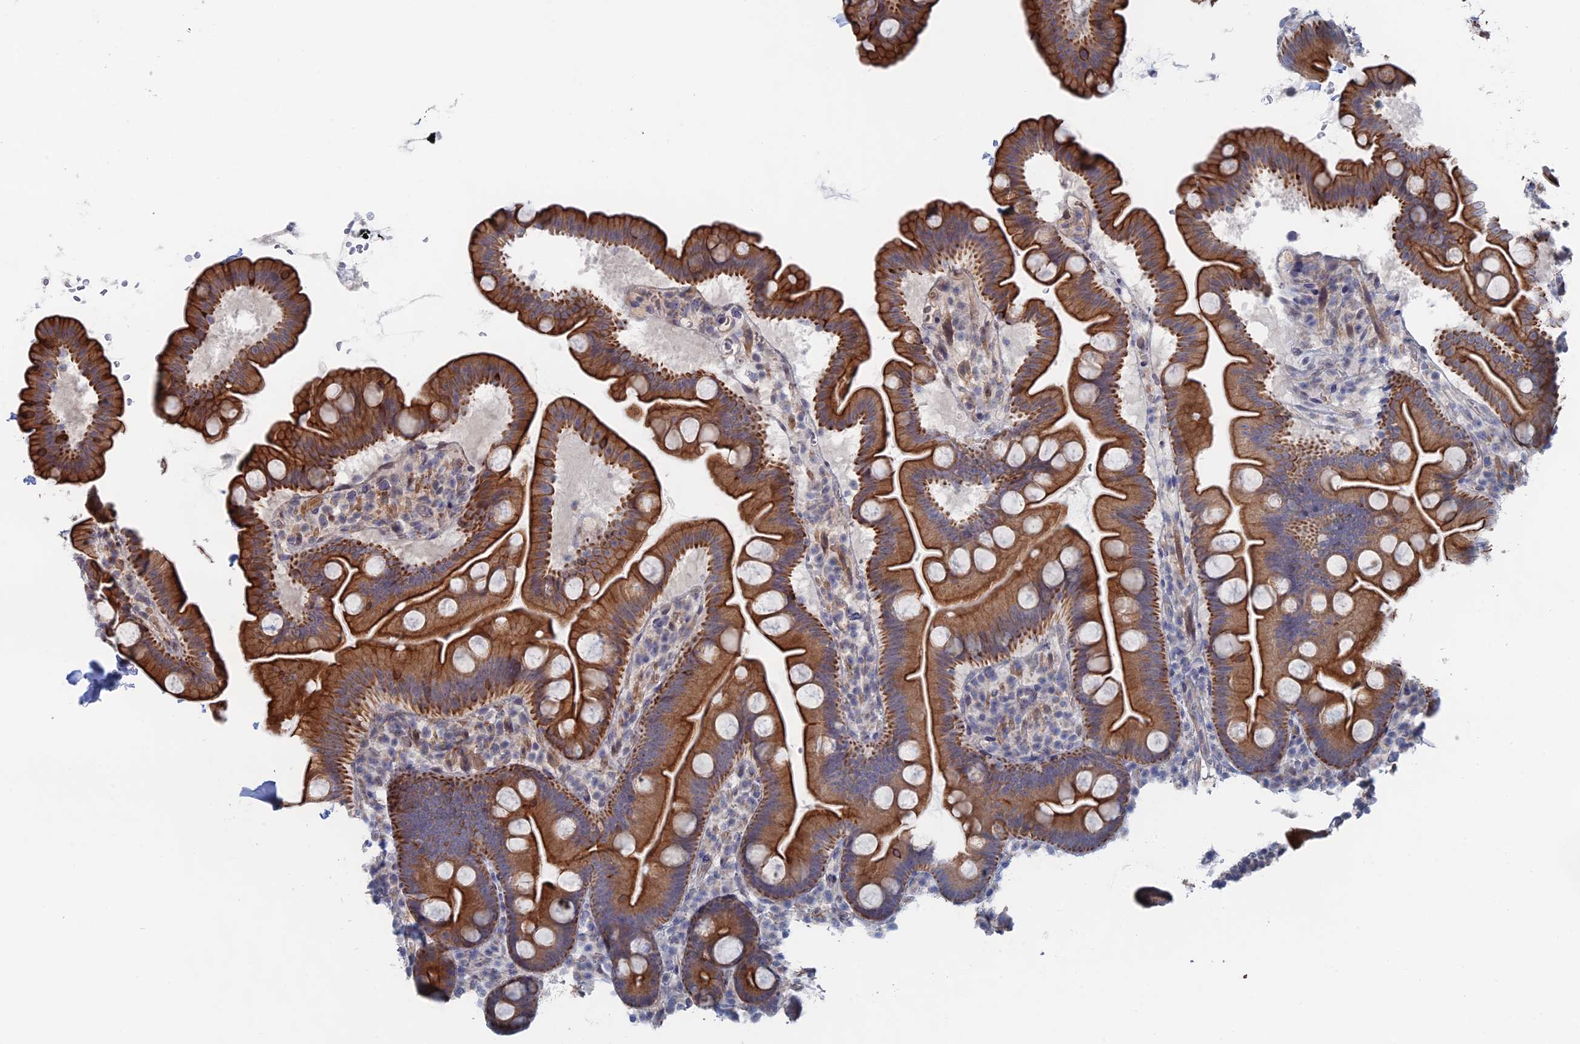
{"staining": {"intensity": "strong", "quantity": ">75%", "location": "cytoplasmic/membranous"}, "tissue": "small intestine", "cell_type": "Glandular cells", "image_type": "normal", "snomed": [{"axis": "morphology", "description": "Normal tissue, NOS"}, {"axis": "topography", "description": "Small intestine"}], "caption": "A high-resolution image shows immunohistochemistry staining of normal small intestine, which reveals strong cytoplasmic/membranous staining in approximately >75% of glandular cells. The protein of interest is stained brown, and the nuclei are stained in blue (DAB (3,3'-diaminobenzidine) IHC with brightfield microscopy, high magnification).", "gene": "IL7", "patient": {"sex": "female", "age": 68}}